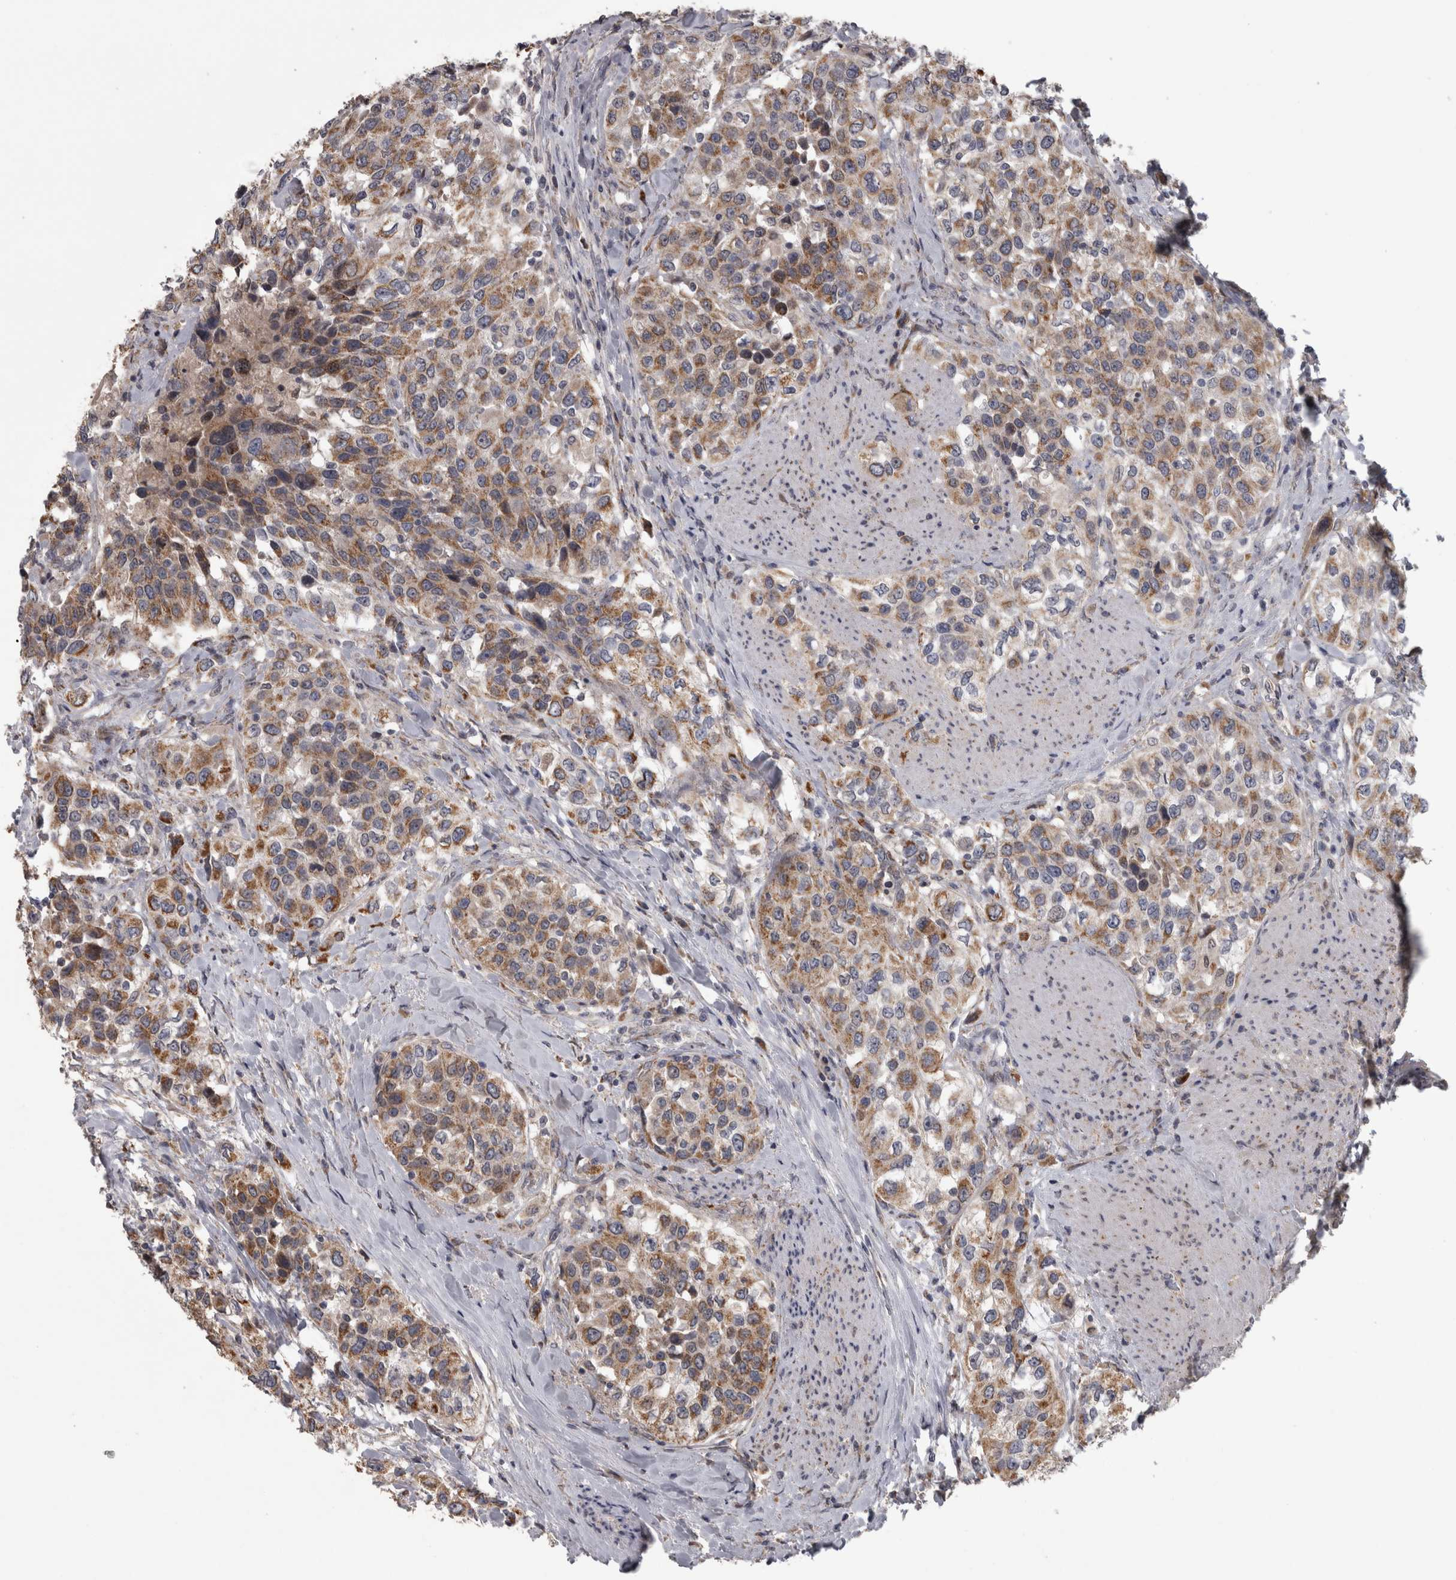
{"staining": {"intensity": "moderate", "quantity": ">75%", "location": "cytoplasmic/membranous"}, "tissue": "urothelial cancer", "cell_type": "Tumor cells", "image_type": "cancer", "snomed": [{"axis": "morphology", "description": "Urothelial carcinoma, High grade"}, {"axis": "topography", "description": "Urinary bladder"}], "caption": "Immunohistochemistry (IHC) image of neoplastic tissue: human urothelial carcinoma (high-grade) stained using immunohistochemistry exhibits medium levels of moderate protein expression localized specifically in the cytoplasmic/membranous of tumor cells, appearing as a cytoplasmic/membranous brown color.", "gene": "DBT", "patient": {"sex": "female", "age": 80}}